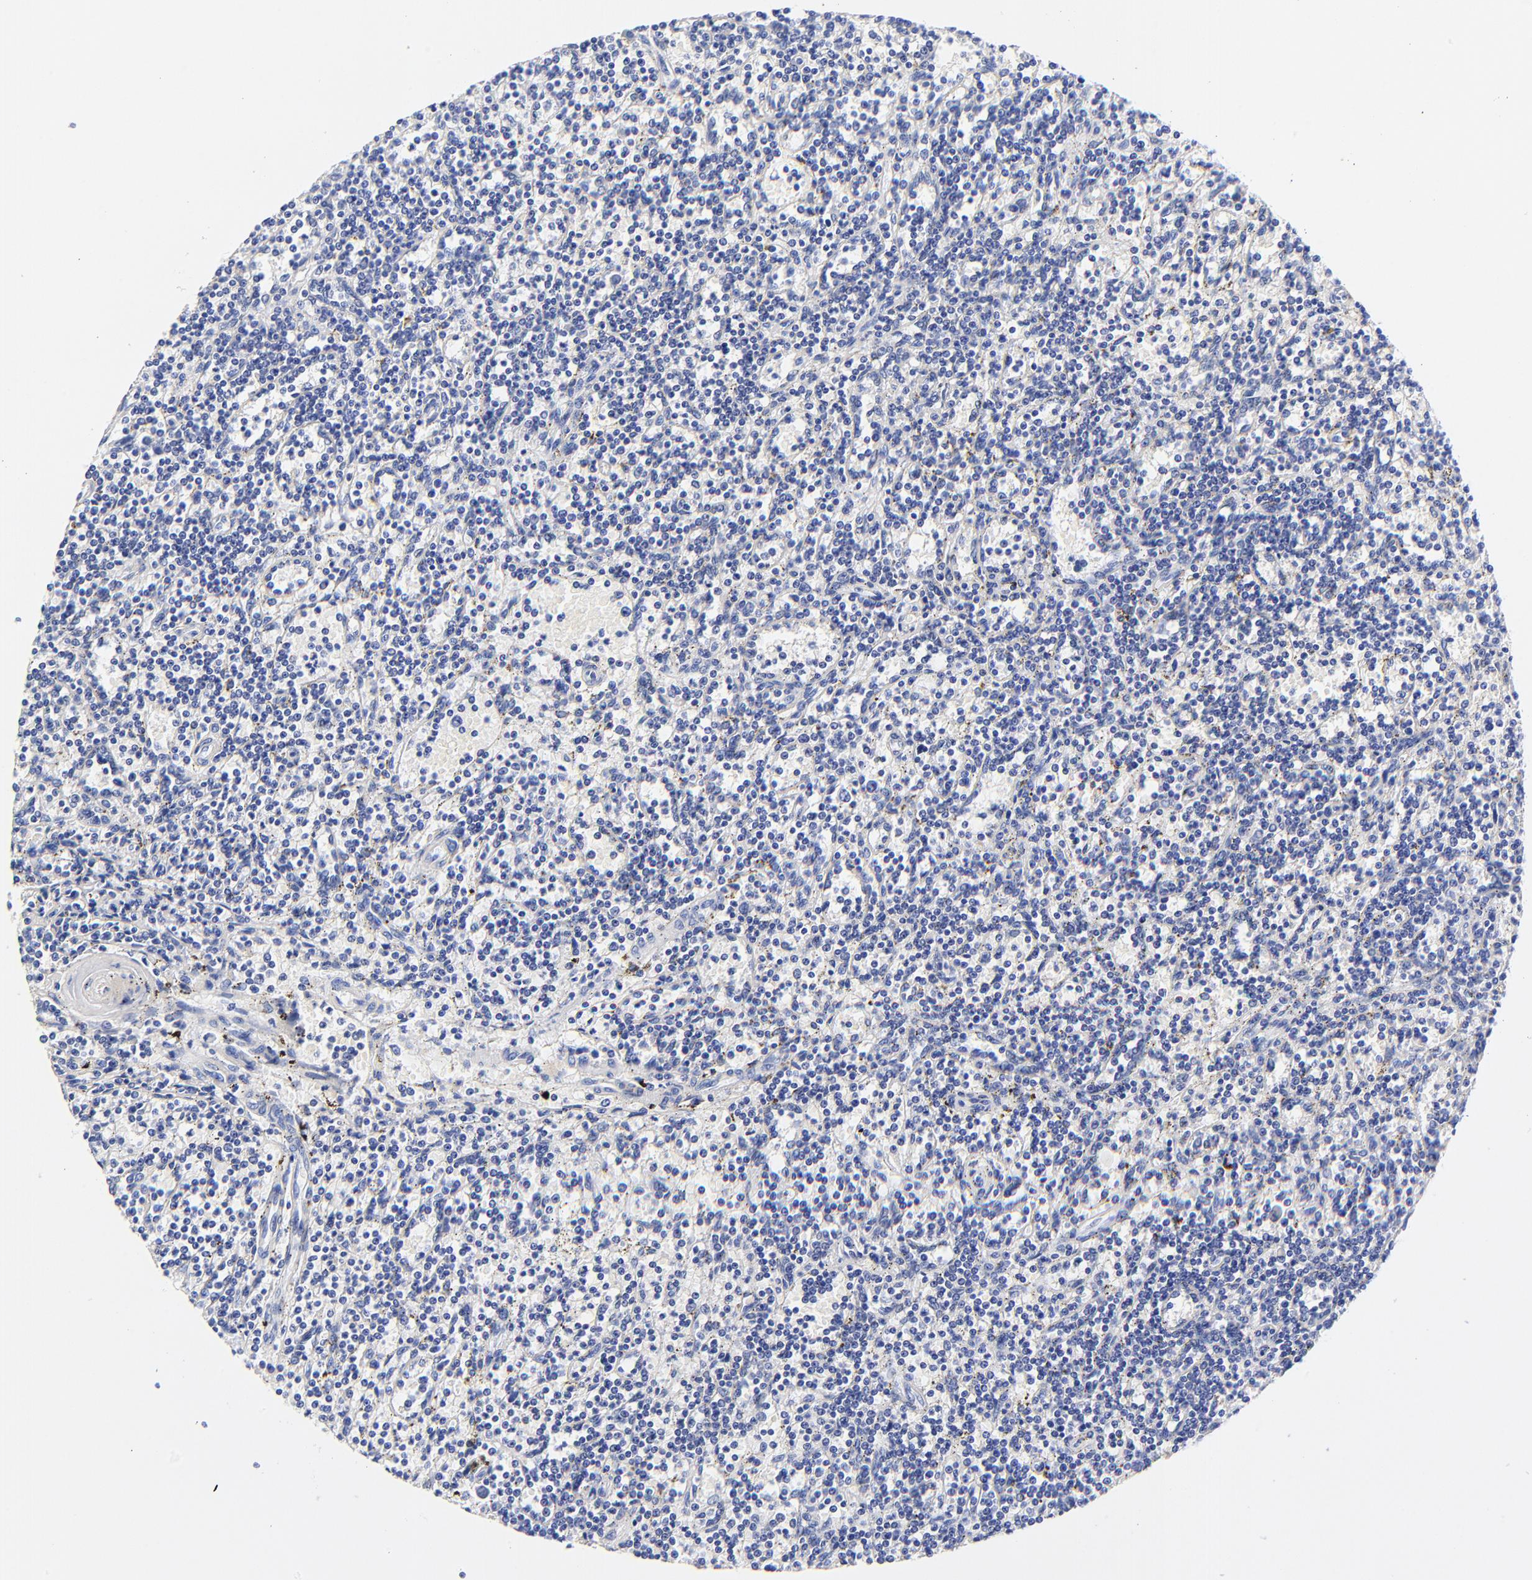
{"staining": {"intensity": "negative", "quantity": "none", "location": "none"}, "tissue": "lymphoma", "cell_type": "Tumor cells", "image_type": "cancer", "snomed": [{"axis": "morphology", "description": "Malignant lymphoma, non-Hodgkin's type, Low grade"}, {"axis": "topography", "description": "Spleen"}], "caption": "Micrograph shows no protein positivity in tumor cells of low-grade malignant lymphoma, non-Hodgkin's type tissue.", "gene": "HORMAD2", "patient": {"sex": "male", "age": 73}}